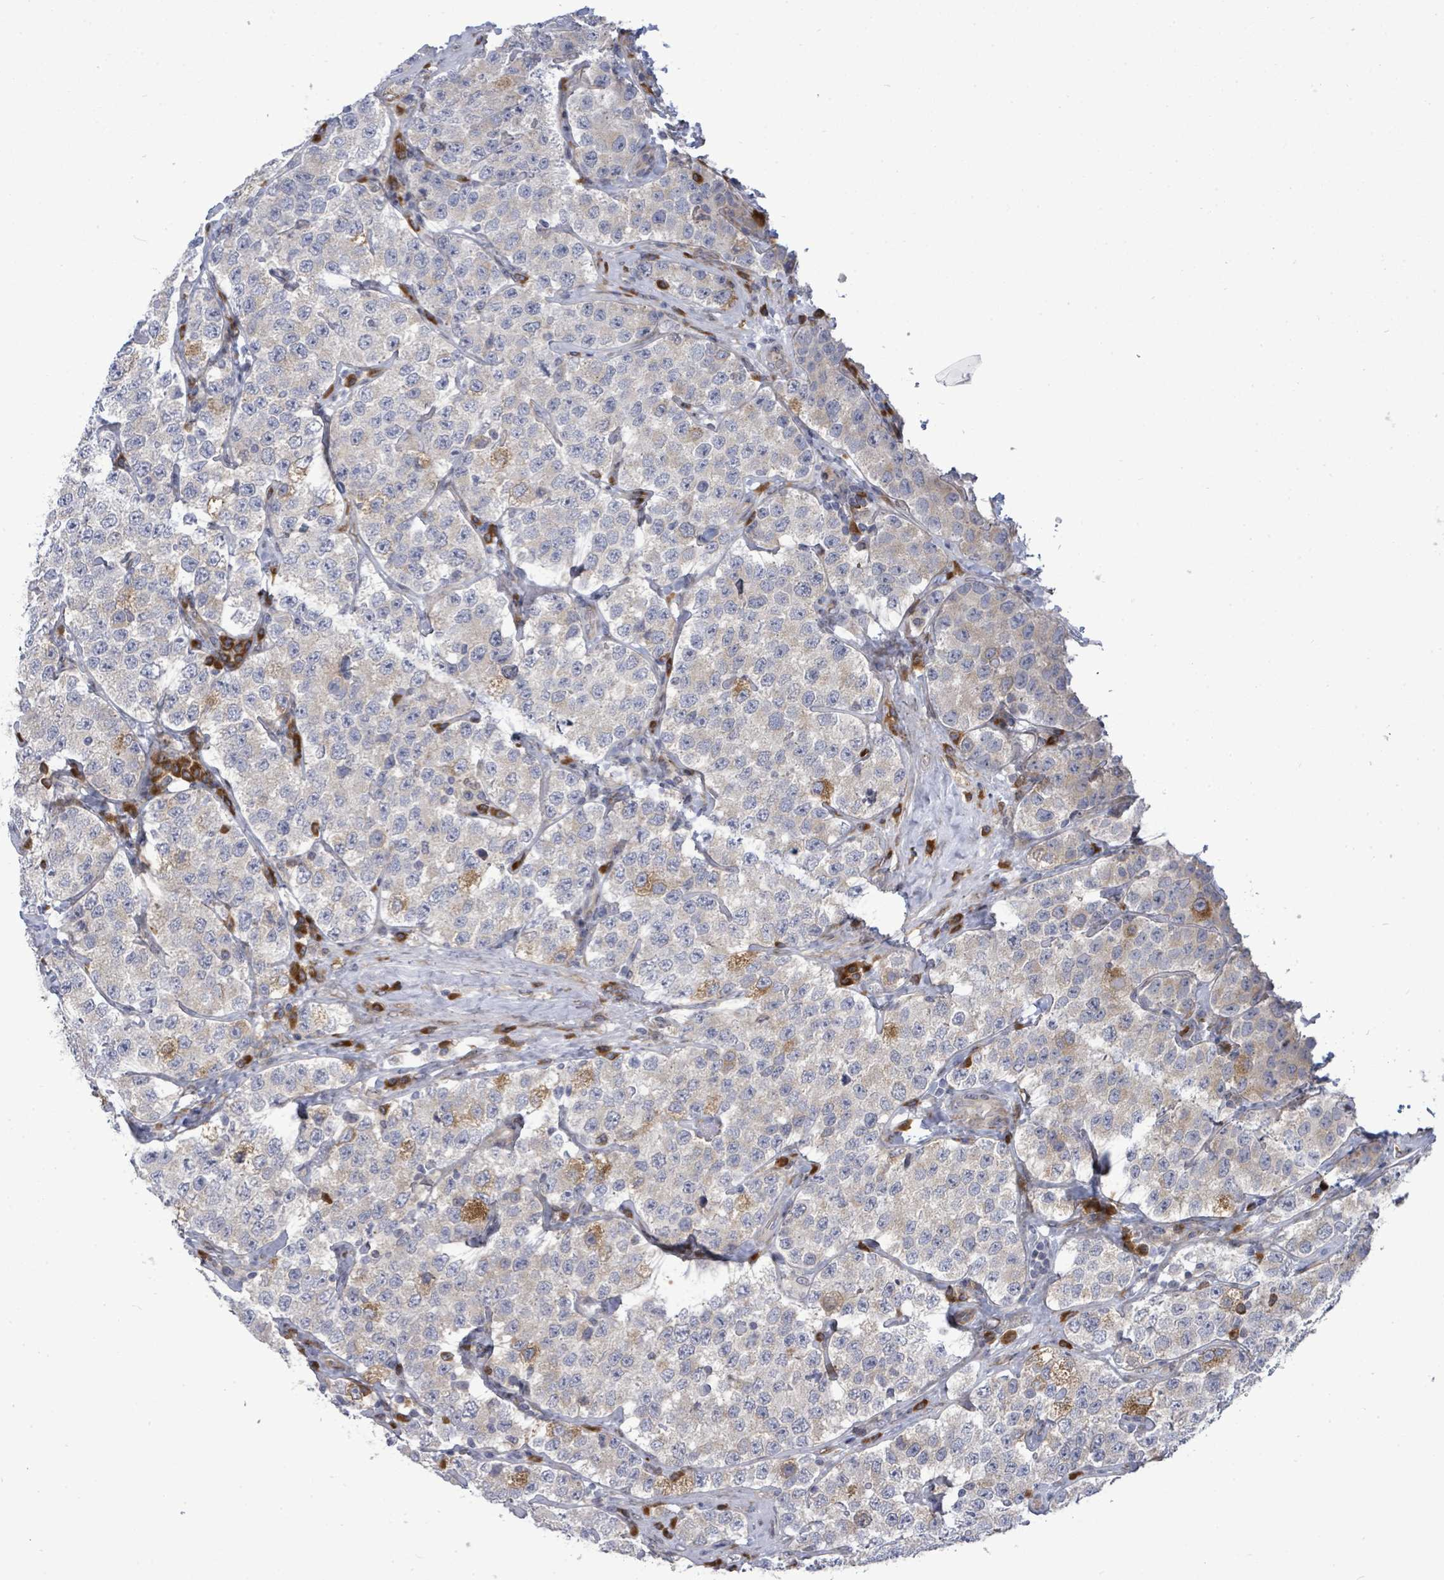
{"staining": {"intensity": "negative", "quantity": "none", "location": "none"}, "tissue": "testis cancer", "cell_type": "Tumor cells", "image_type": "cancer", "snomed": [{"axis": "morphology", "description": "Seminoma, NOS"}, {"axis": "topography", "description": "Testis"}], "caption": "Immunohistochemistry (IHC) image of human testis cancer (seminoma) stained for a protein (brown), which displays no expression in tumor cells.", "gene": "SAR1A", "patient": {"sex": "male", "age": 34}}